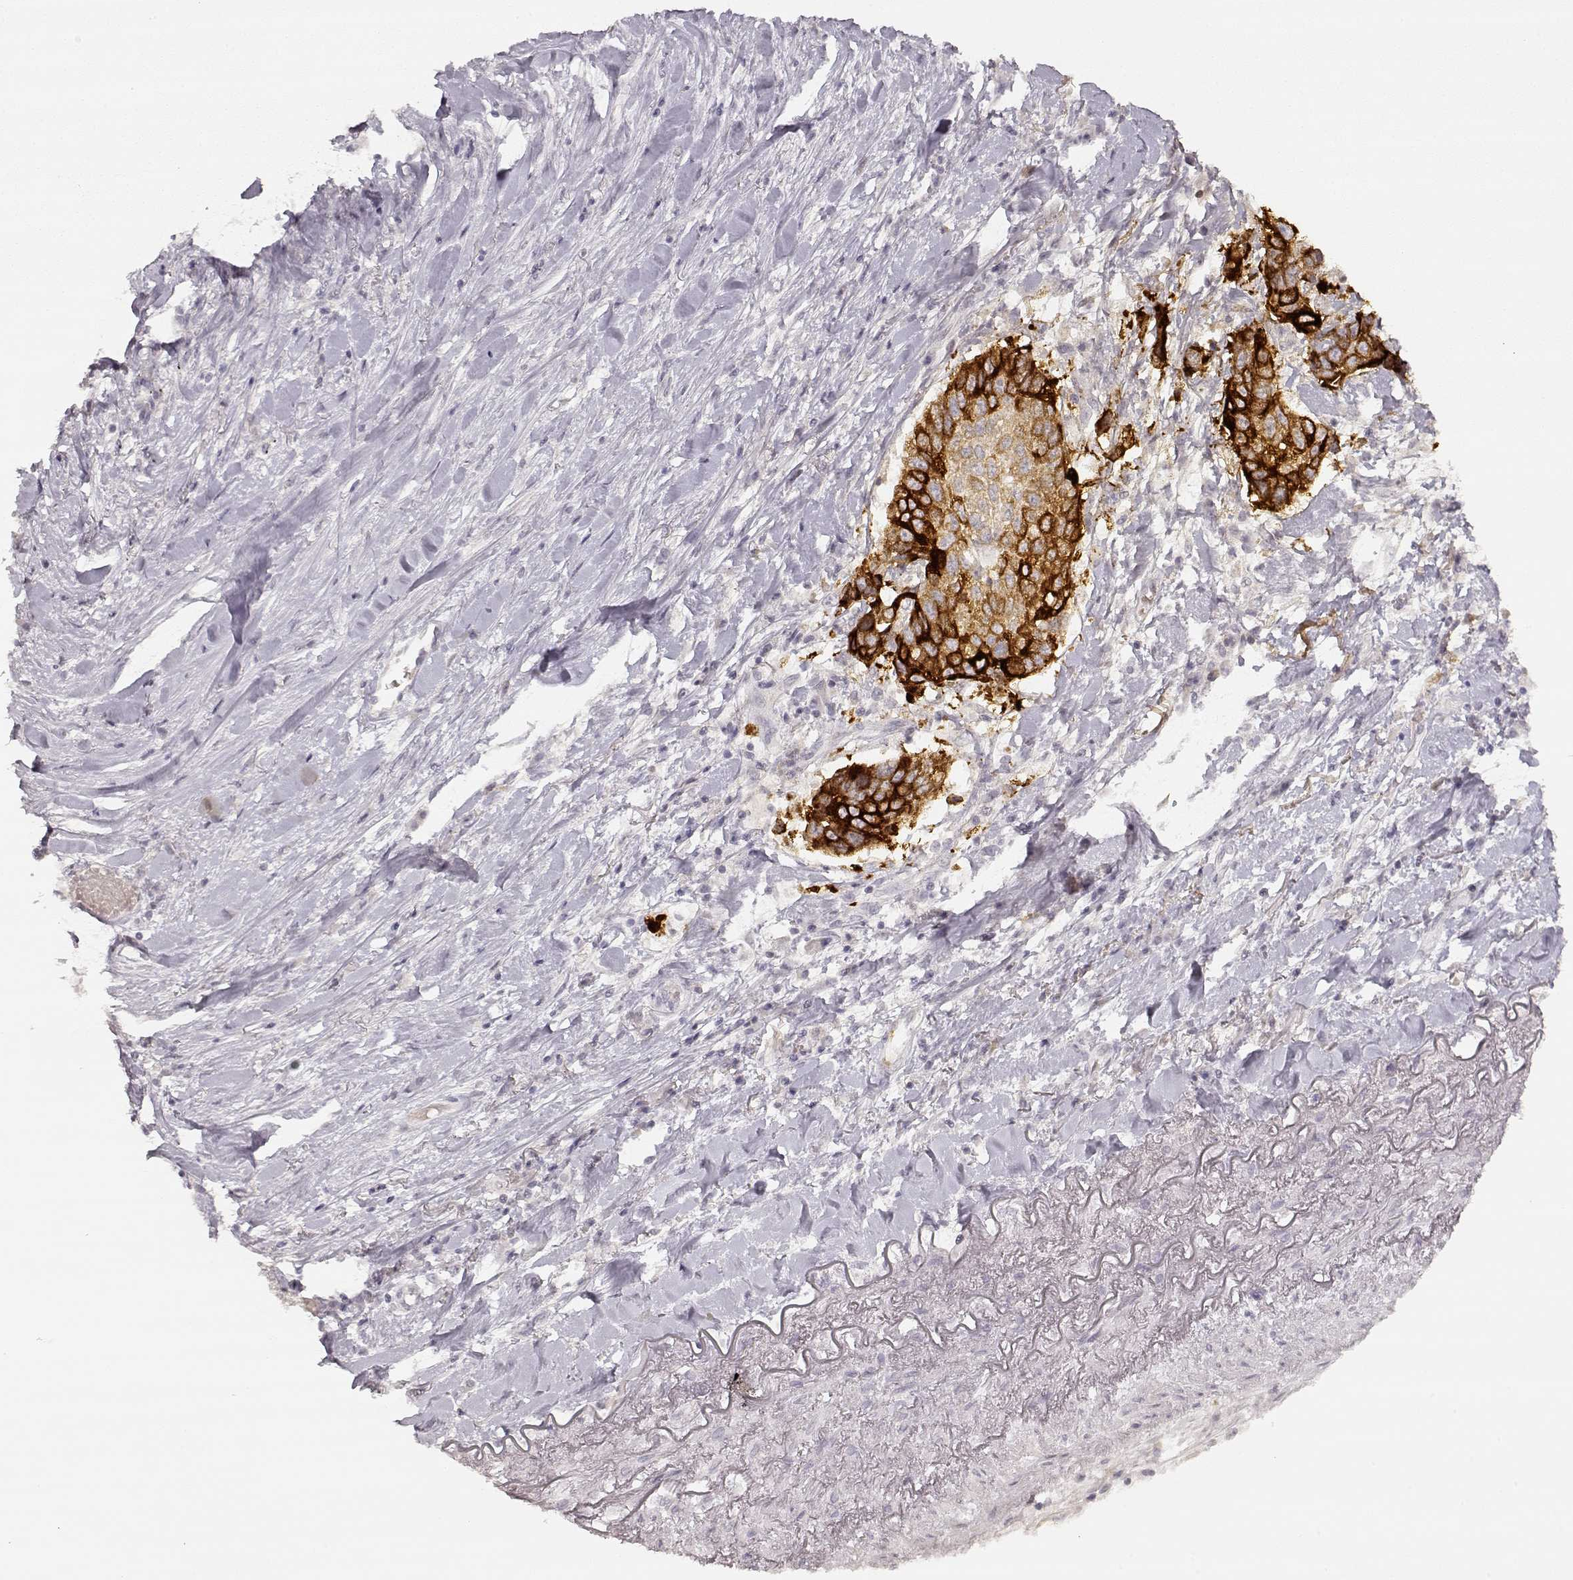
{"staining": {"intensity": "strong", "quantity": ">75%", "location": "cytoplasmic/membranous"}, "tissue": "lung cancer", "cell_type": "Tumor cells", "image_type": "cancer", "snomed": [{"axis": "morphology", "description": "Squamous cell carcinoma, NOS"}, {"axis": "topography", "description": "Lung"}], "caption": "A high amount of strong cytoplasmic/membranous staining is seen in approximately >75% of tumor cells in lung squamous cell carcinoma tissue.", "gene": "LAMC2", "patient": {"sex": "male", "age": 73}}